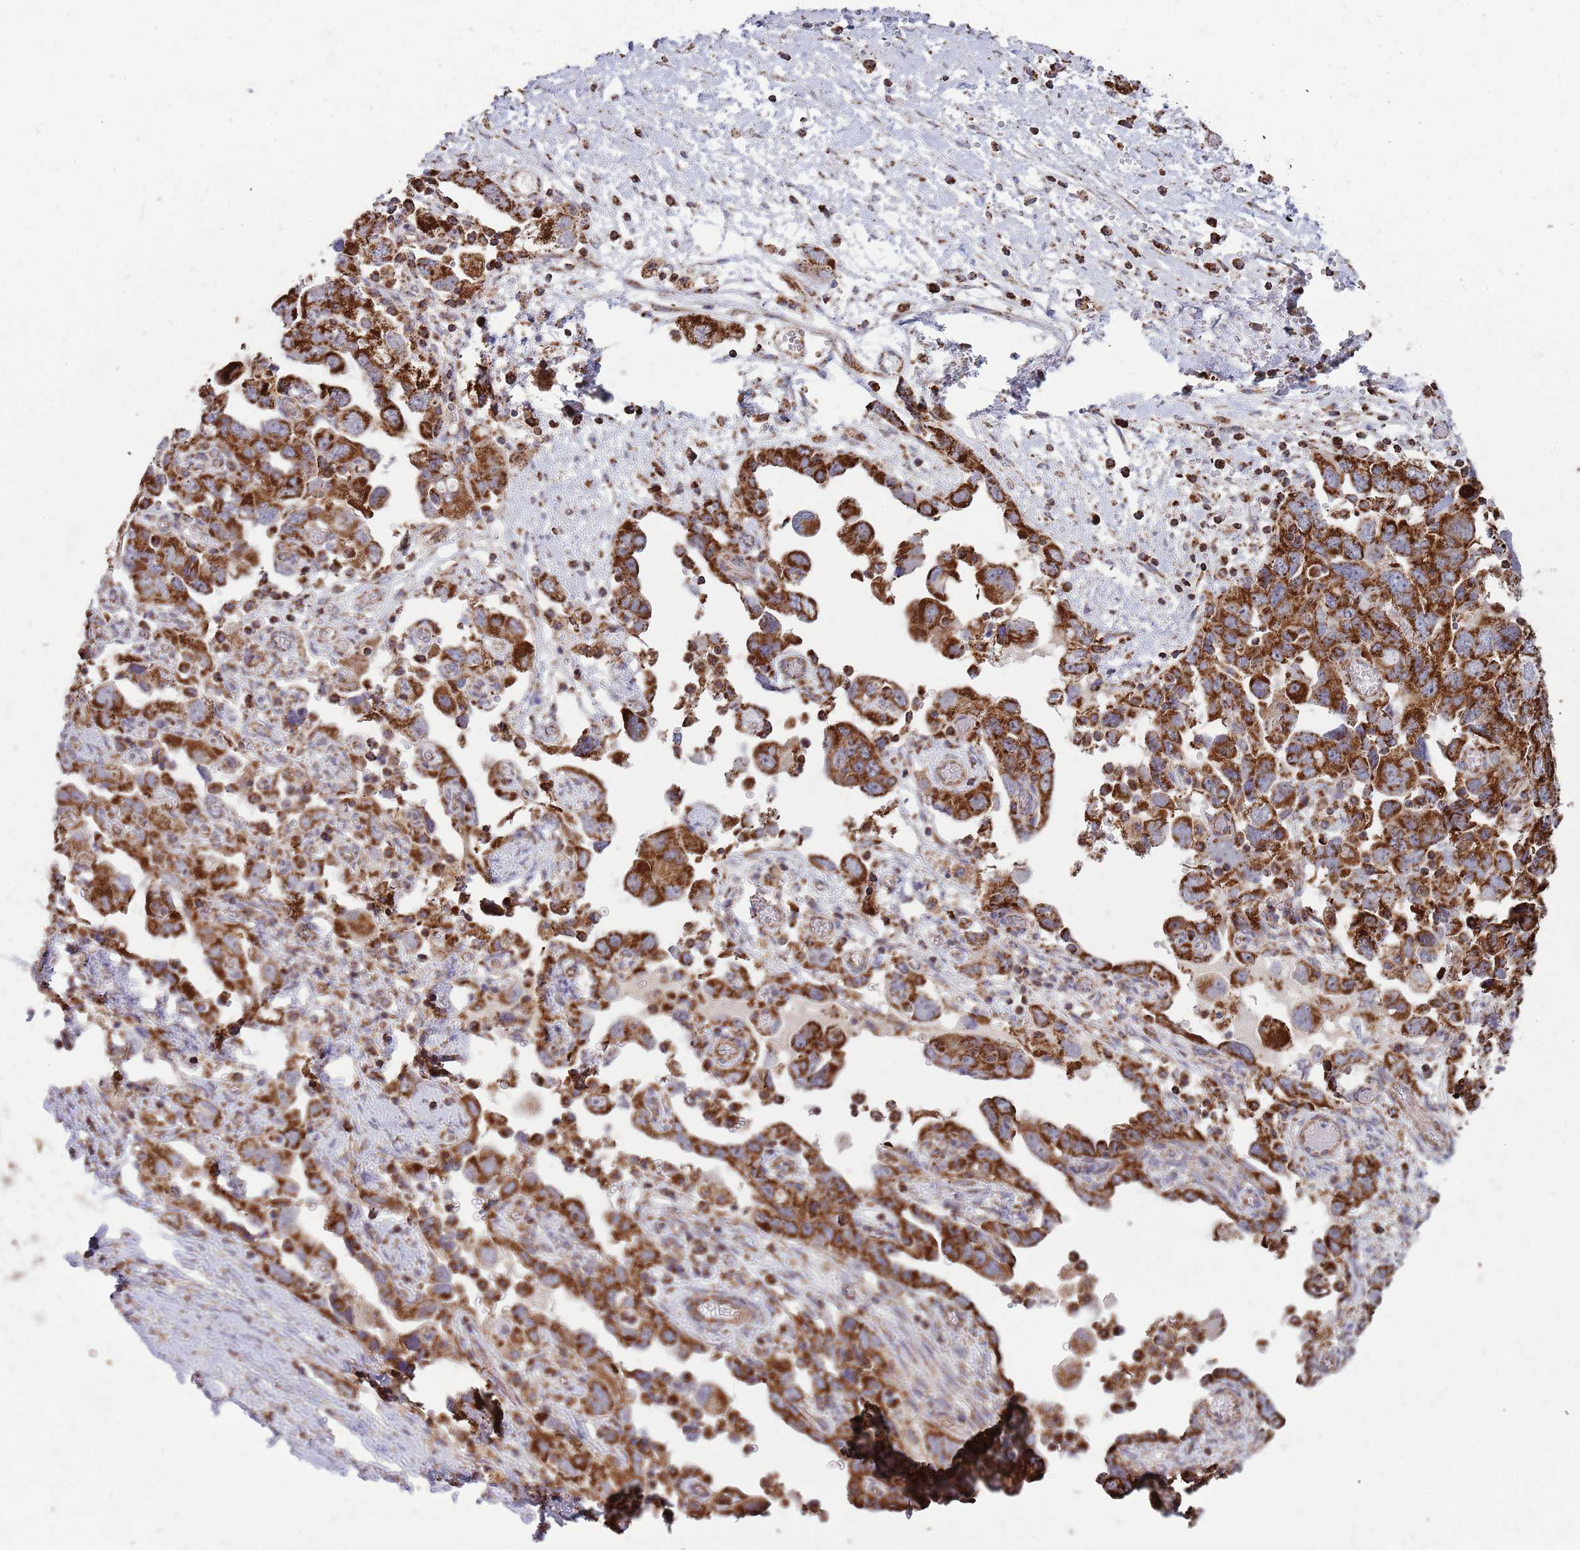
{"staining": {"intensity": "strong", "quantity": ">75%", "location": "cytoplasmic/membranous"}, "tissue": "ovarian cancer", "cell_type": "Tumor cells", "image_type": "cancer", "snomed": [{"axis": "morphology", "description": "Carcinoma, NOS"}, {"axis": "morphology", "description": "Cystadenocarcinoma, serous, NOS"}, {"axis": "topography", "description": "Ovary"}], "caption": "Ovarian cancer stained with DAB (3,3'-diaminobenzidine) immunohistochemistry (IHC) reveals high levels of strong cytoplasmic/membranous positivity in approximately >75% of tumor cells.", "gene": "VPS16", "patient": {"sex": "female", "age": 69}}